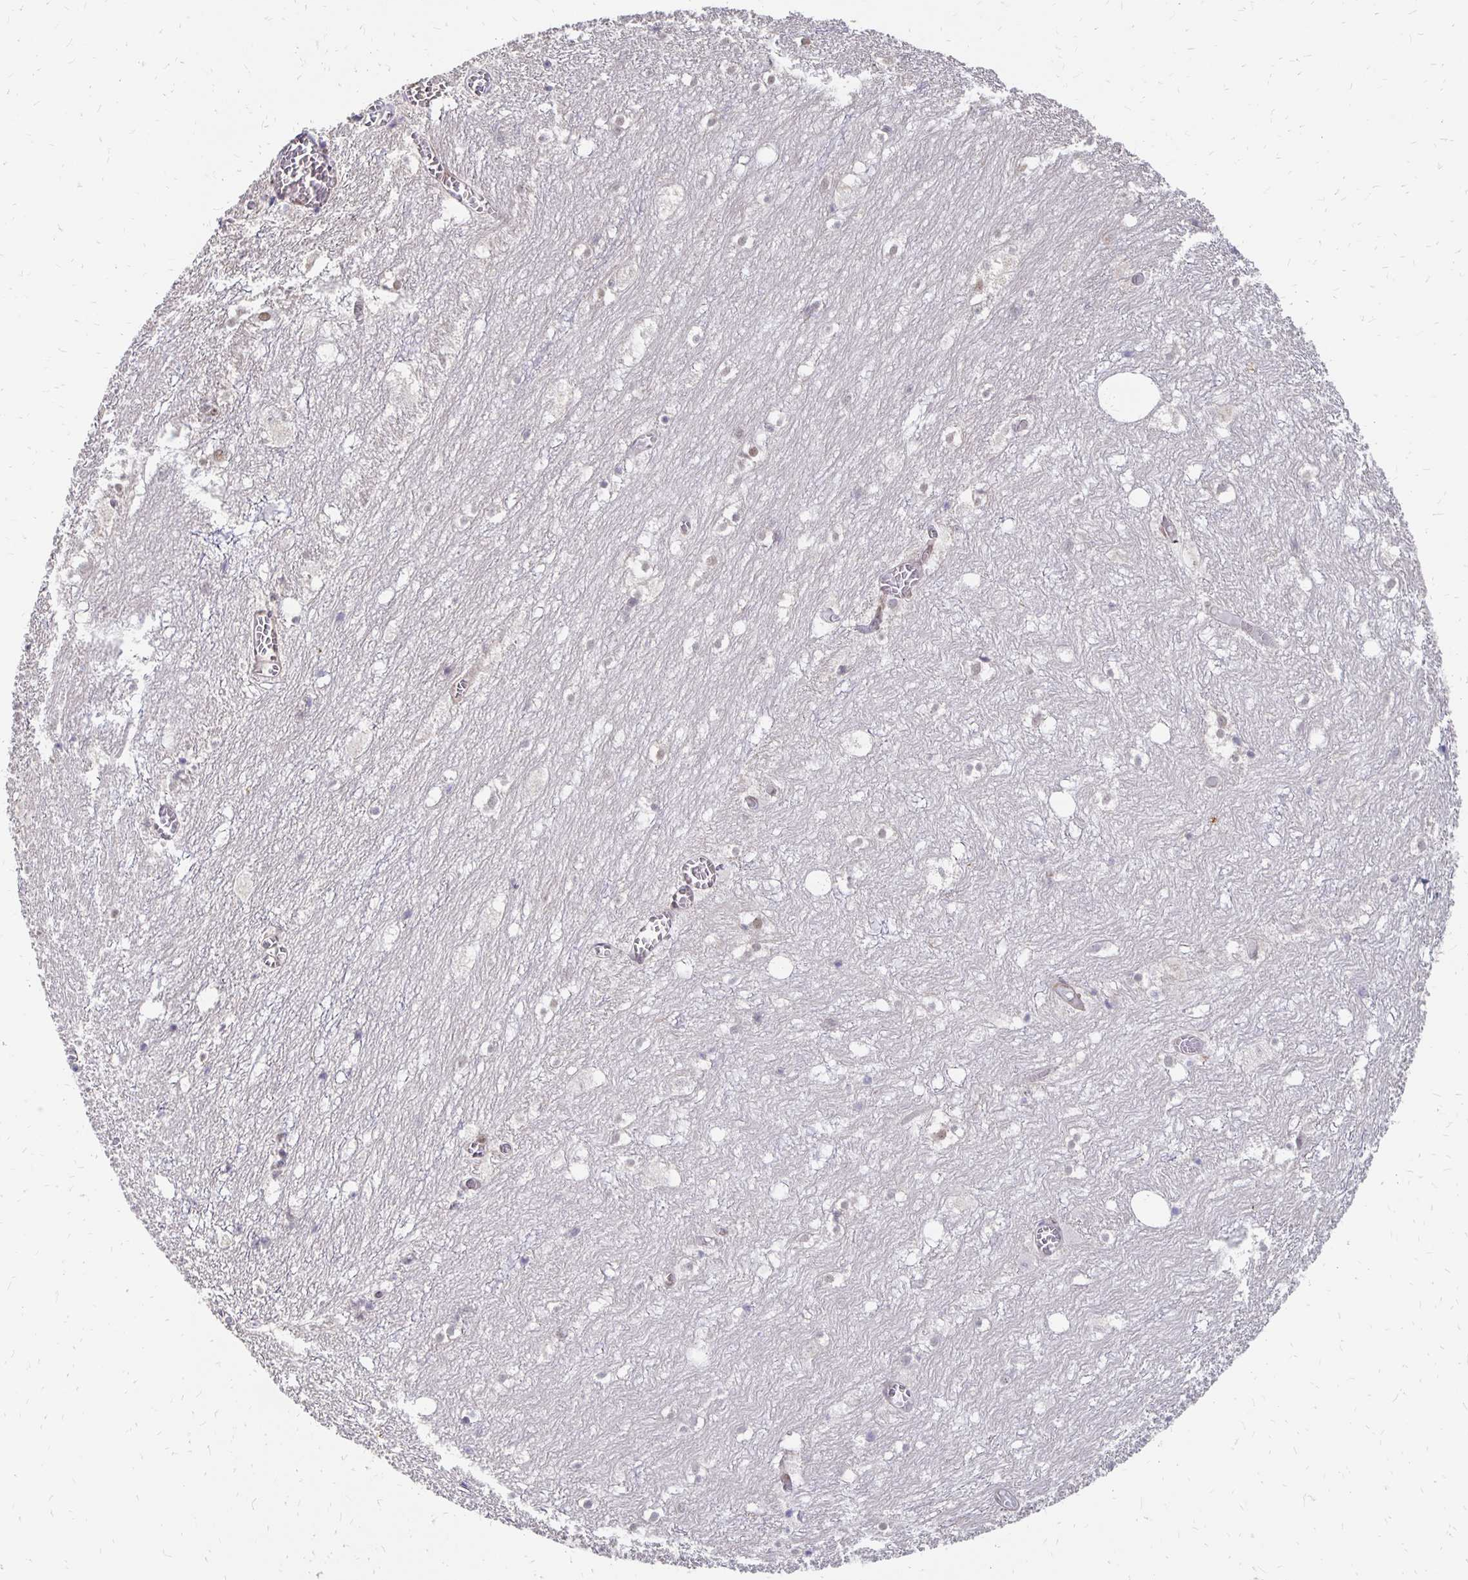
{"staining": {"intensity": "negative", "quantity": "none", "location": "none"}, "tissue": "hippocampus", "cell_type": "Glial cells", "image_type": "normal", "snomed": [{"axis": "morphology", "description": "Normal tissue, NOS"}, {"axis": "topography", "description": "Hippocampus"}], "caption": "Immunohistochemical staining of normal human hippocampus displays no significant positivity in glial cells. (DAB (3,3'-diaminobenzidine) immunohistochemistry with hematoxylin counter stain).", "gene": "CLASRP", "patient": {"sex": "female", "age": 52}}